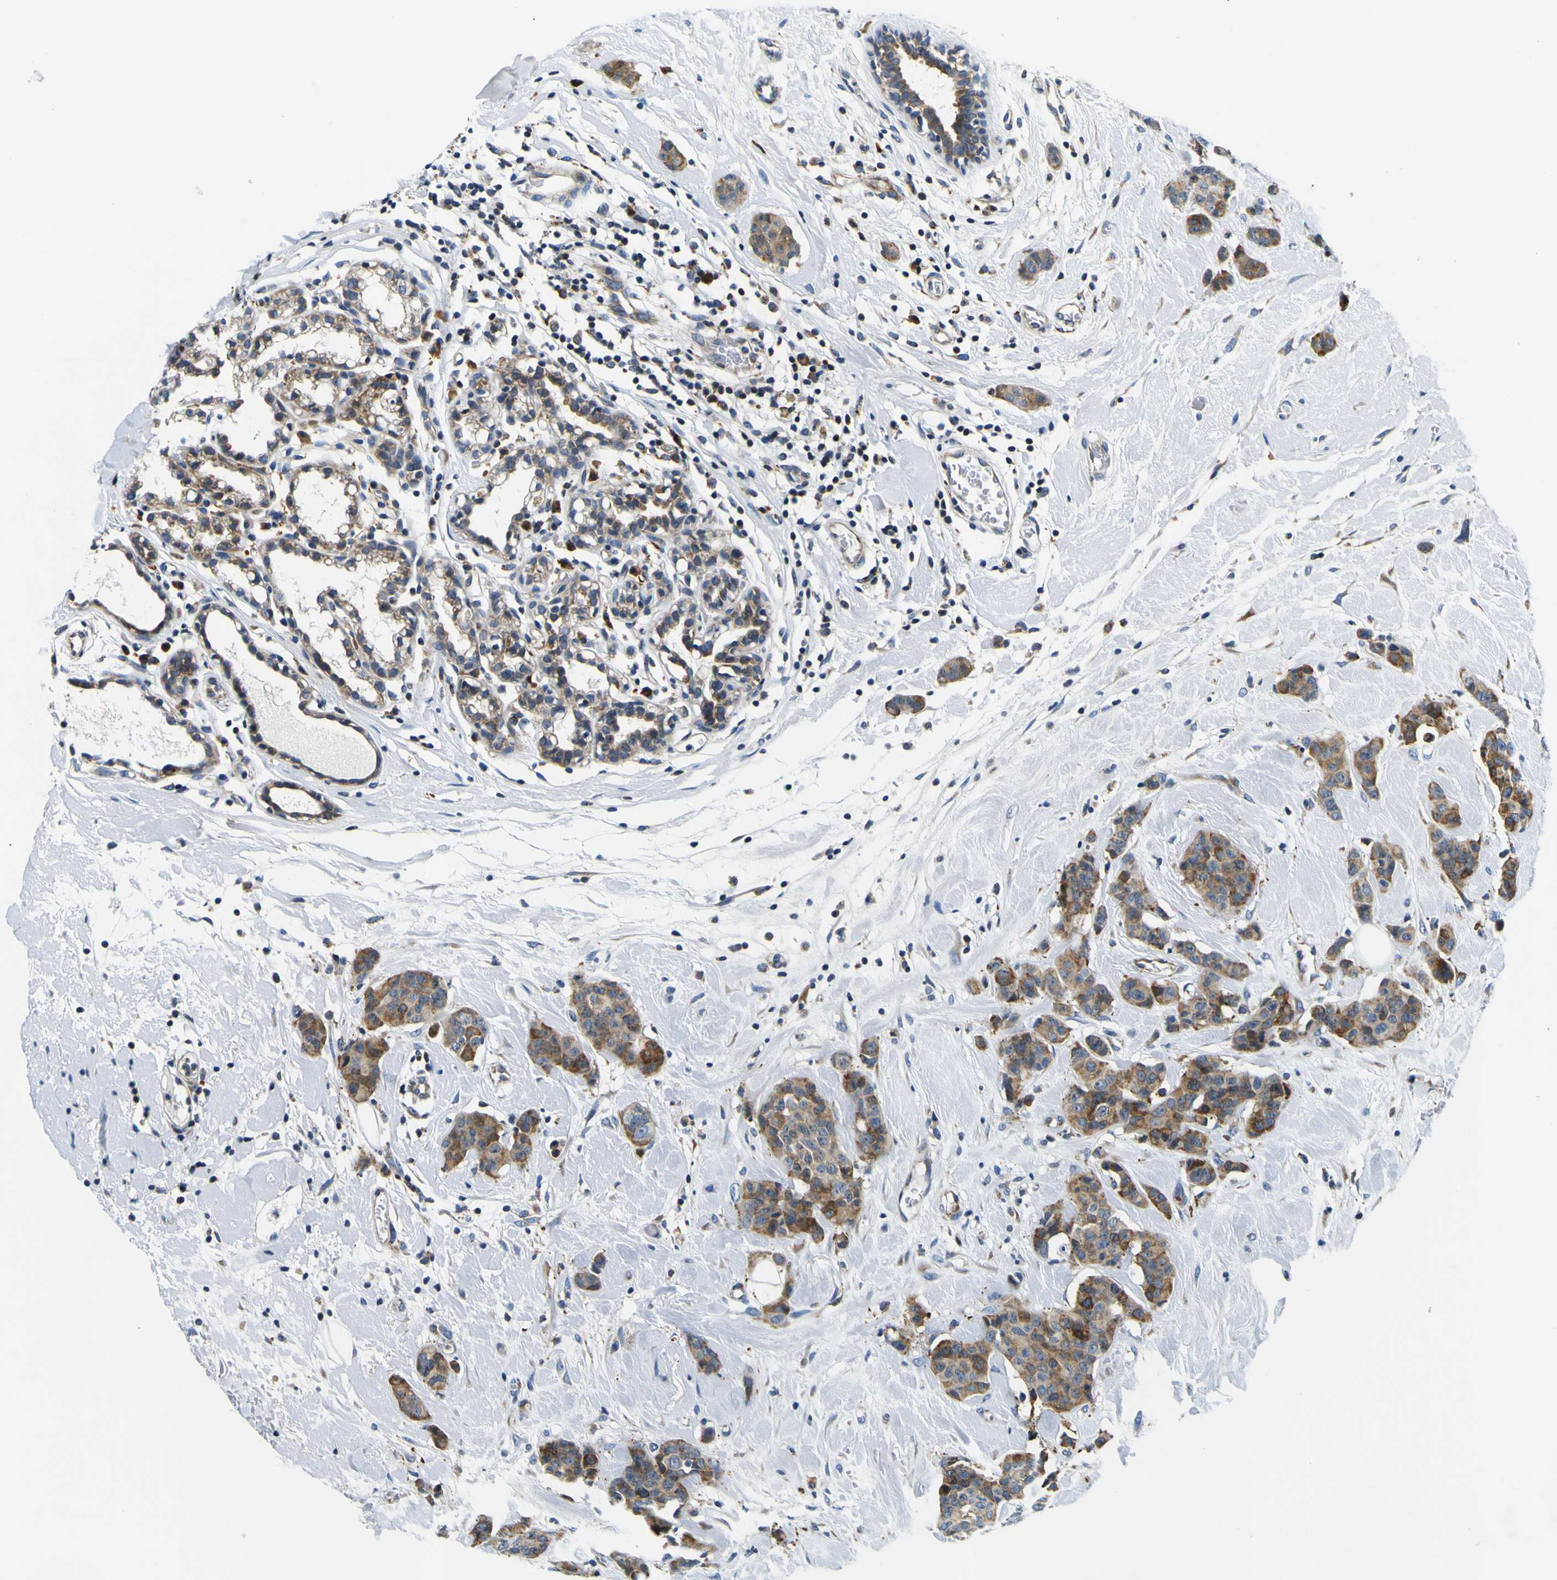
{"staining": {"intensity": "moderate", "quantity": ">75%", "location": "cytoplasmic/membranous"}, "tissue": "breast cancer", "cell_type": "Tumor cells", "image_type": "cancer", "snomed": [{"axis": "morphology", "description": "Normal tissue, NOS"}, {"axis": "morphology", "description": "Duct carcinoma"}, {"axis": "topography", "description": "Breast"}], "caption": "Immunohistochemistry (IHC) photomicrograph of human breast intraductal carcinoma stained for a protein (brown), which reveals medium levels of moderate cytoplasmic/membranous staining in about >75% of tumor cells.", "gene": "NLRP3", "patient": {"sex": "female", "age": 40}}